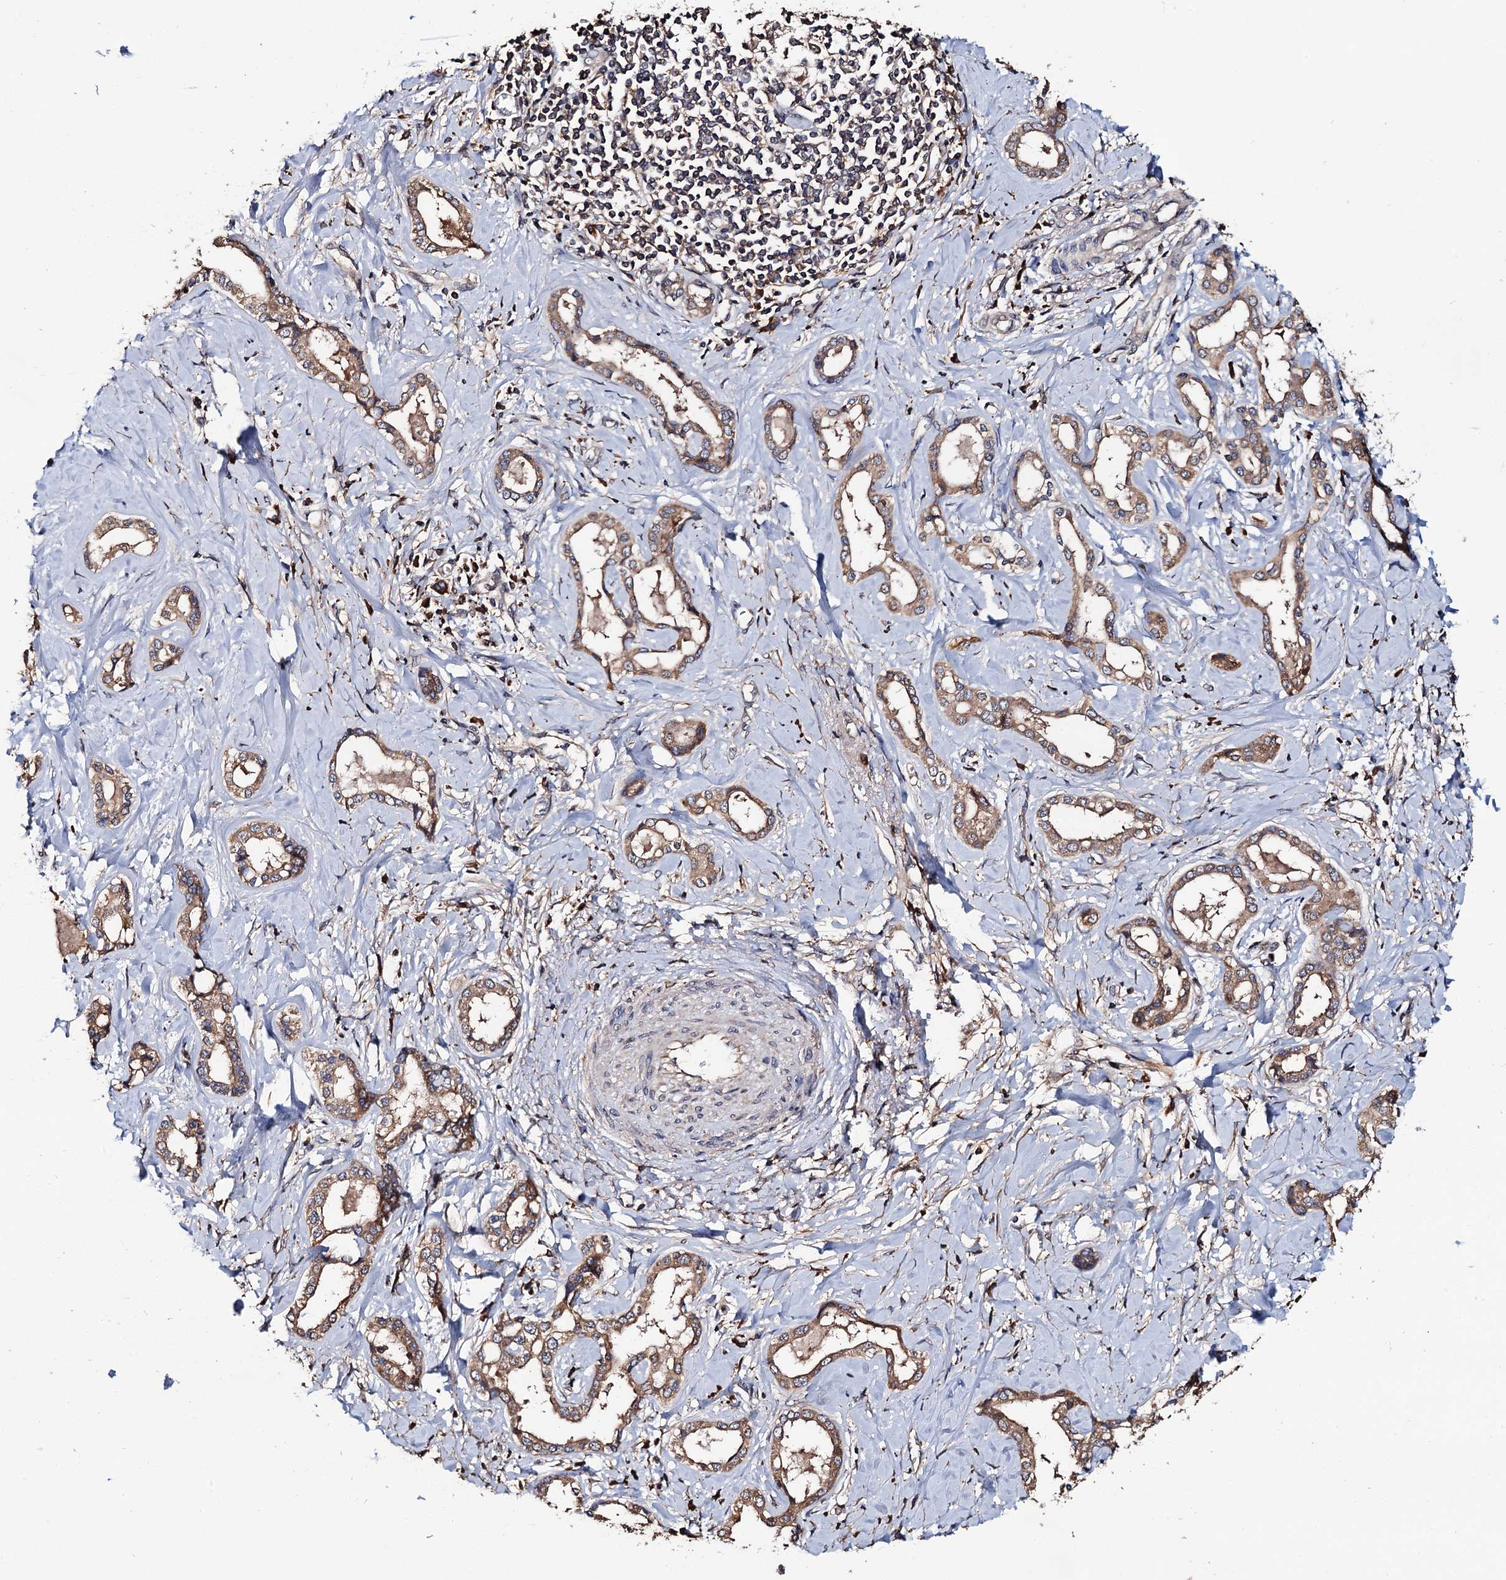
{"staining": {"intensity": "moderate", "quantity": ">75%", "location": "cytoplasmic/membranous"}, "tissue": "liver cancer", "cell_type": "Tumor cells", "image_type": "cancer", "snomed": [{"axis": "morphology", "description": "Cholangiocarcinoma"}, {"axis": "topography", "description": "Liver"}], "caption": "Immunohistochemical staining of human liver cancer (cholangiocarcinoma) demonstrates moderate cytoplasmic/membranous protein staining in approximately >75% of tumor cells. The staining was performed using DAB, with brown indicating positive protein expression. Nuclei are stained blue with hematoxylin.", "gene": "RGS11", "patient": {"sex": "female", "age": 77}}